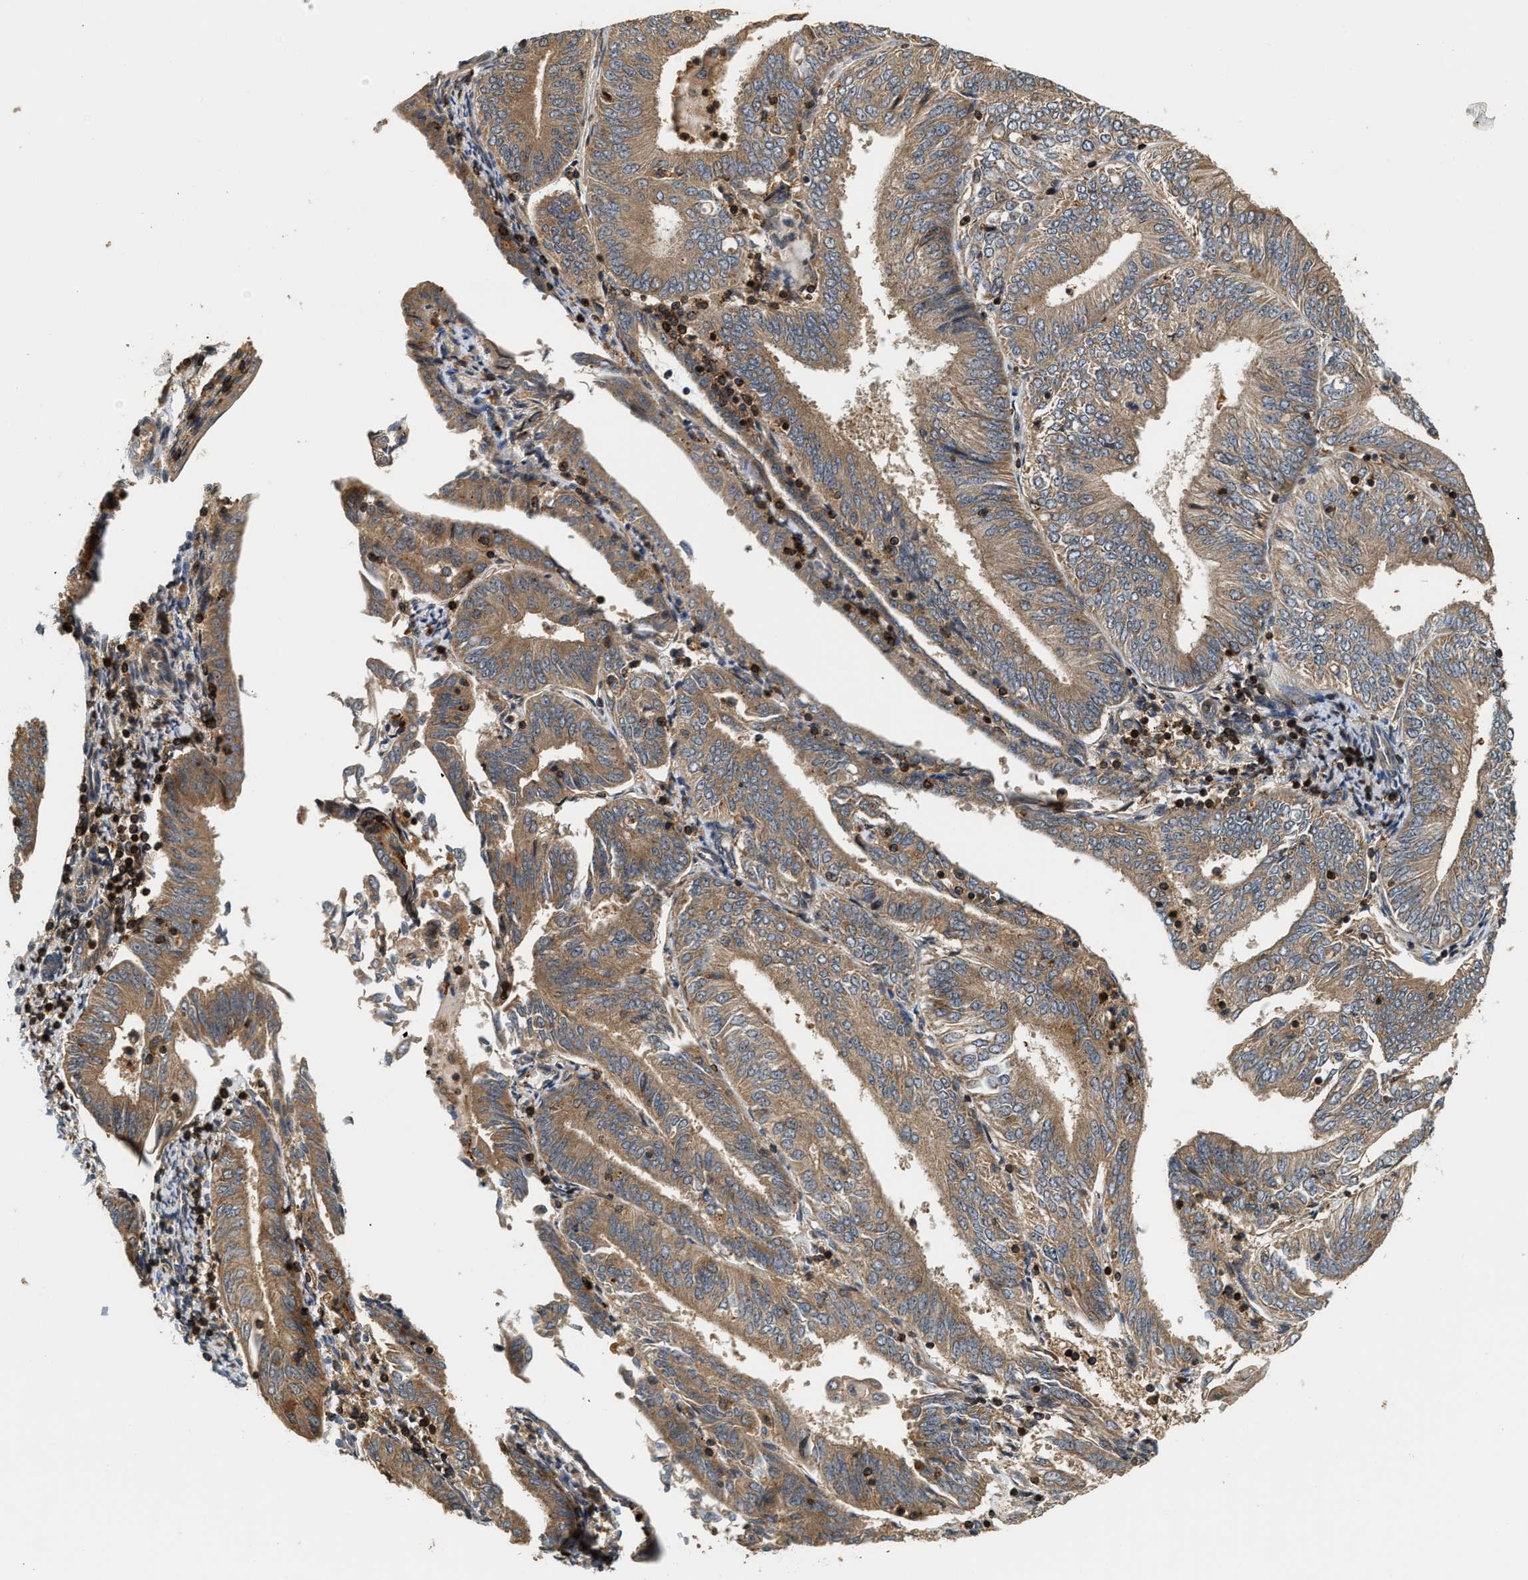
{"staining": {"intensity": "moderate", "quantity": ">75%", "location": "cytoplasmic/membranous"}, "tissue": "endometrial cancer", "cell_type": "Tumor cells", "image_type": "cancer", "snomed": [{"axis": "morphology", "description": "Adenocarcinoma, NOS"}, {"axis": "topography", "description": "Endometrium"}], "caption": "Protein staining of endometrial adenocarcinoma tissue demonstrates moderate cytoplasmic/membranous staining in approximately >75% of tumor cells.", "gene": "SNX5", "patient": {"sex": "female", "age": 58}}